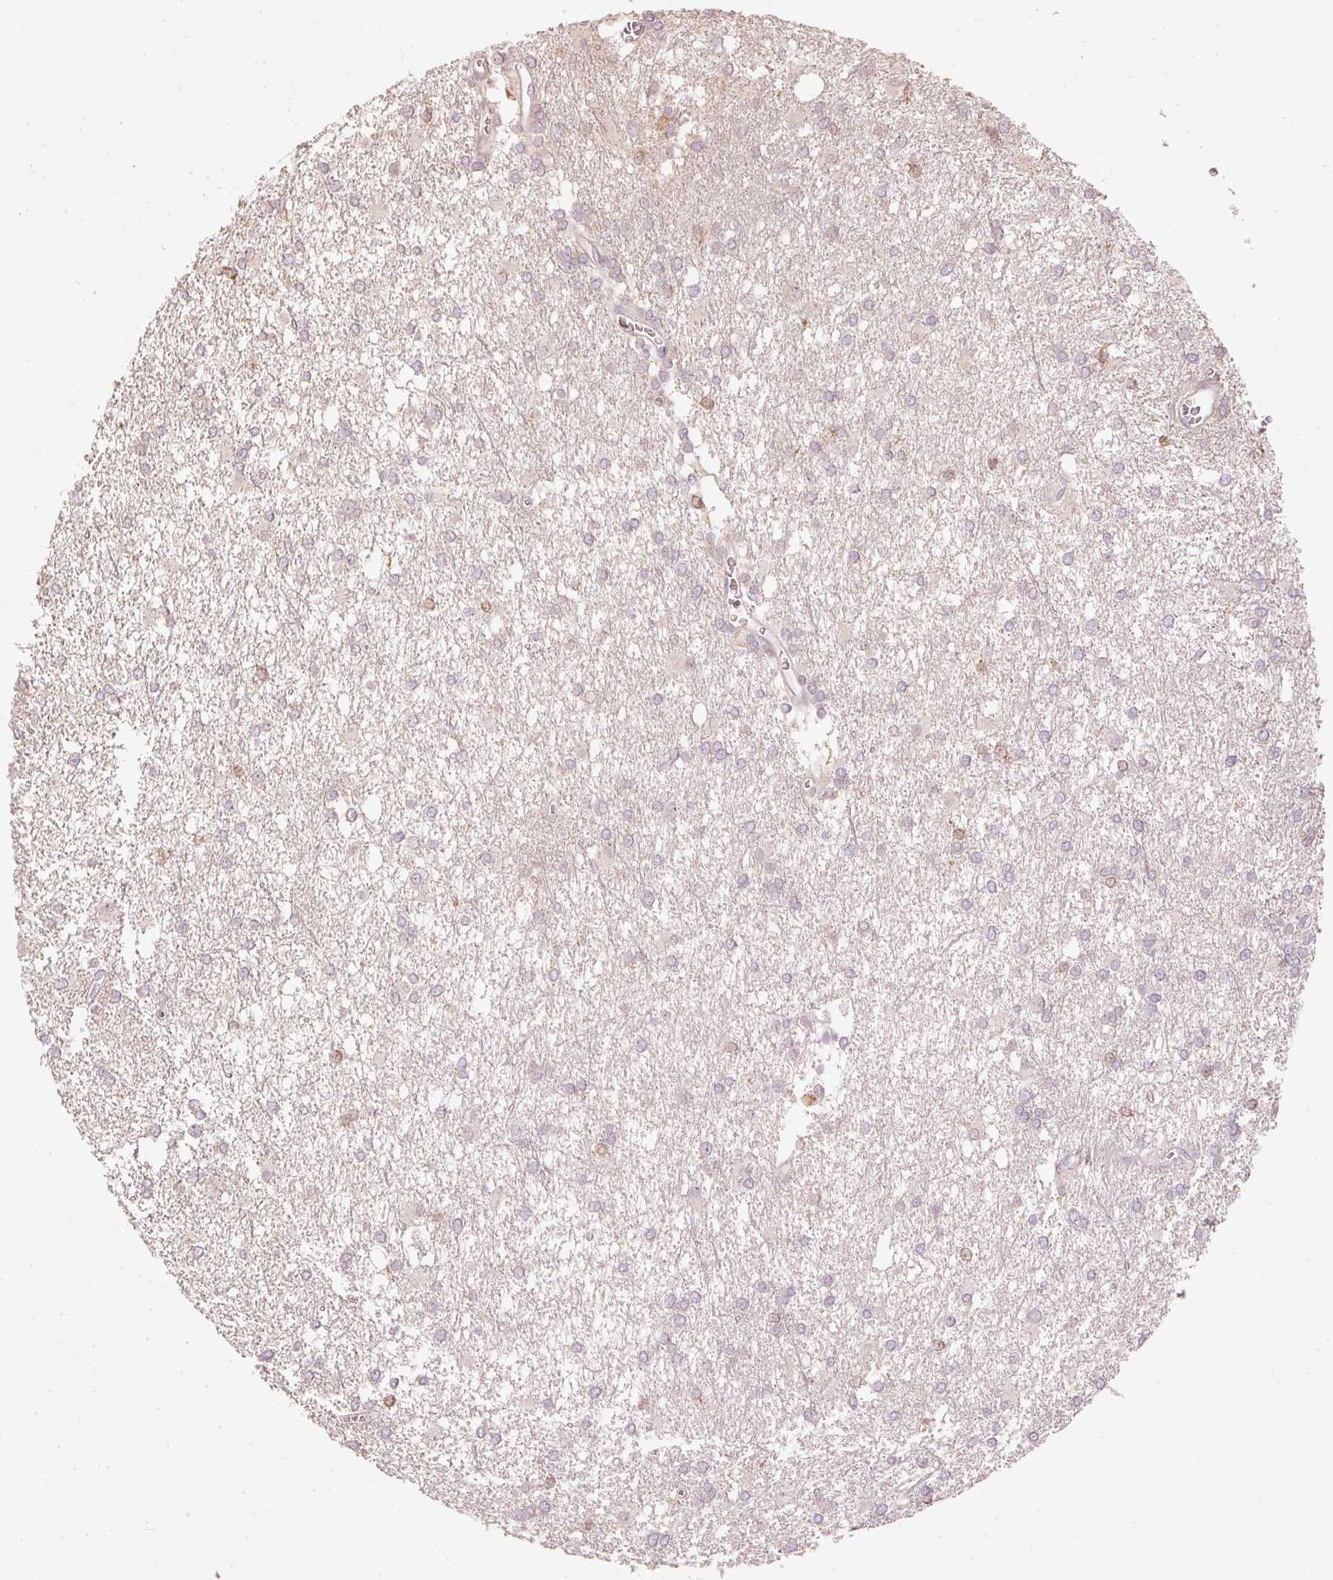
{"staining": {"intensity": "negative", "quantity": "none", "location": "none"}, "tissue": "glioma", "cell_type": "Tumor cells", "image_type": "cancer", "snomed": [{"axis": "morphology", "description": "Glioma, malignant, High grade"}, {"axis": "topography", "description": "Brain"}], "caption": "IHC of human glioma demonstrates no positivity in tumor cells. (DAB IHC visualized using brightfield microscopy, high magnification).", "gene": "MTHFD1L", "patient": {"sex": "male", "age": 48}}